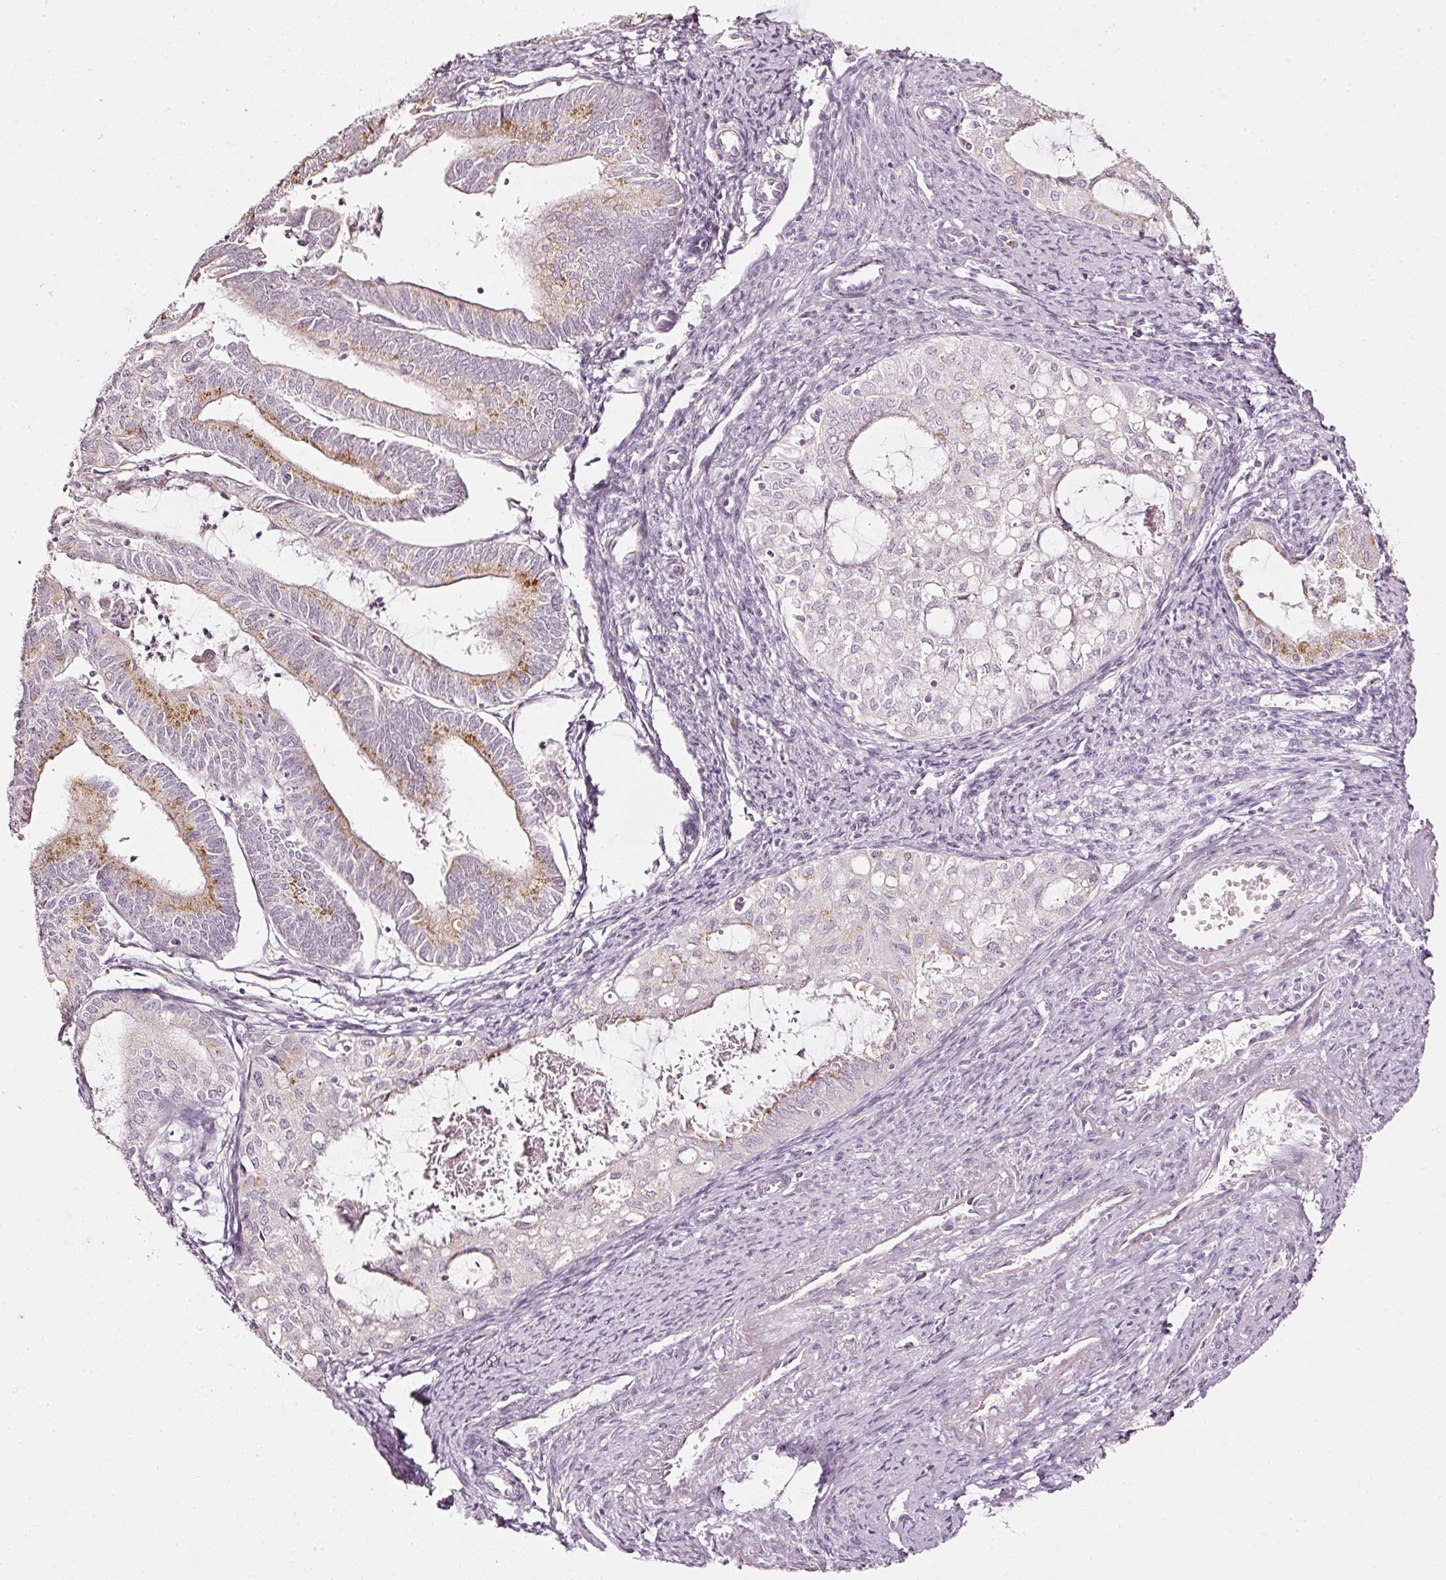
{"staining": {"intensity": "moderate", "quantity": "25%-75%", "location": "cytoplasmic/membranous"}, "tissue": "endometrial cancer", "cell_type": "Tumor cells", "image_type": "cancer", "snomed": [{"axis": "morphology", "description": "Adenocarcinoma, NOS"}, {"axis": "topography", "description": "Endometrium"}], "caption": "Protein staining demonstrates moderate cytoplasmic/membranous expression in about 25%-75% of tumor cells in adenocarcinoma (endometrial).", "gene": "SDF4", "patient": {"sex": "female", "age": 70}}